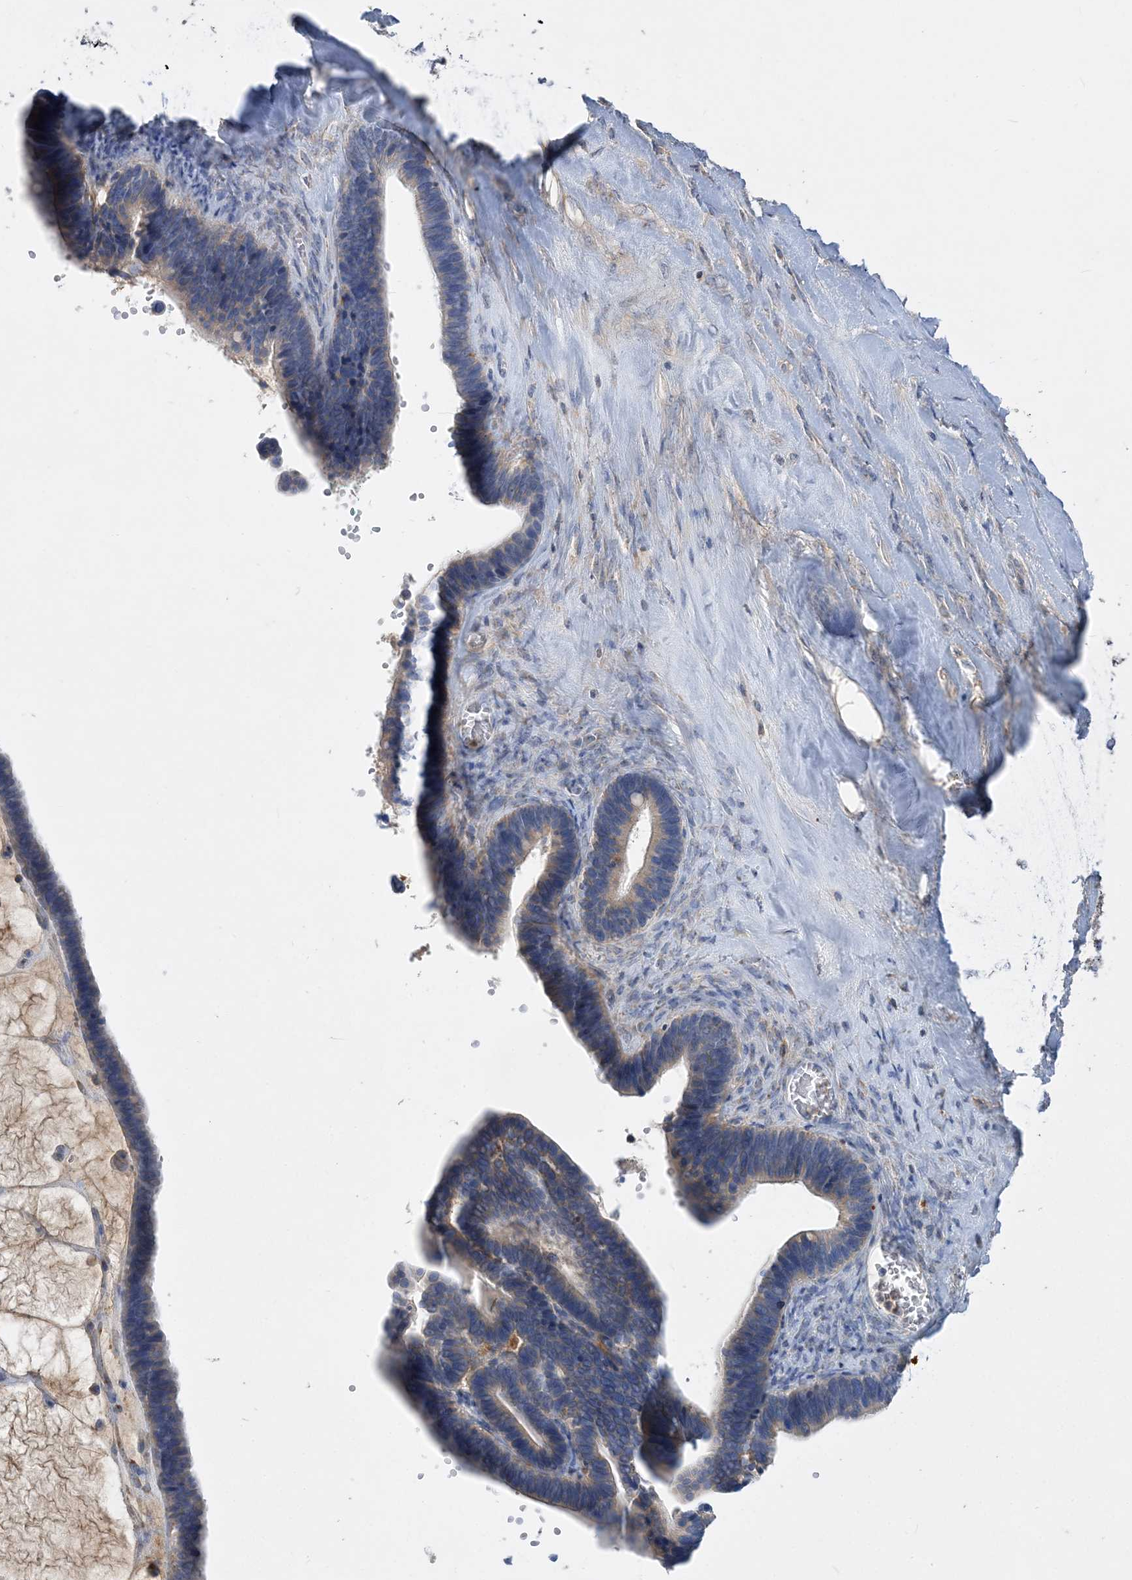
{"staining": {"intensity": "negative", "quantity": "none", "location": "none"}, "tissue": "ovarian cancer", "cell_type": "Tumor cells", "image_type": "cancer", "snomed": [{"axis": "morphology", "description": "Cystadenocarcinoma, serous, NOS"}, {"axis": "topography", "description": "Ovary"}], "caption": "Tumor cells show no significant positivity in ovarian serous cystadenocarcinoma. Brightfield microscopy of immunohistochemistry stained with DAB (3,3'-diaminobenzidine) (brown) and hematoxylin (blue), captured at high magnification.", "gene": "GRINA", "patient": {"sex": "female", "age": 56}}